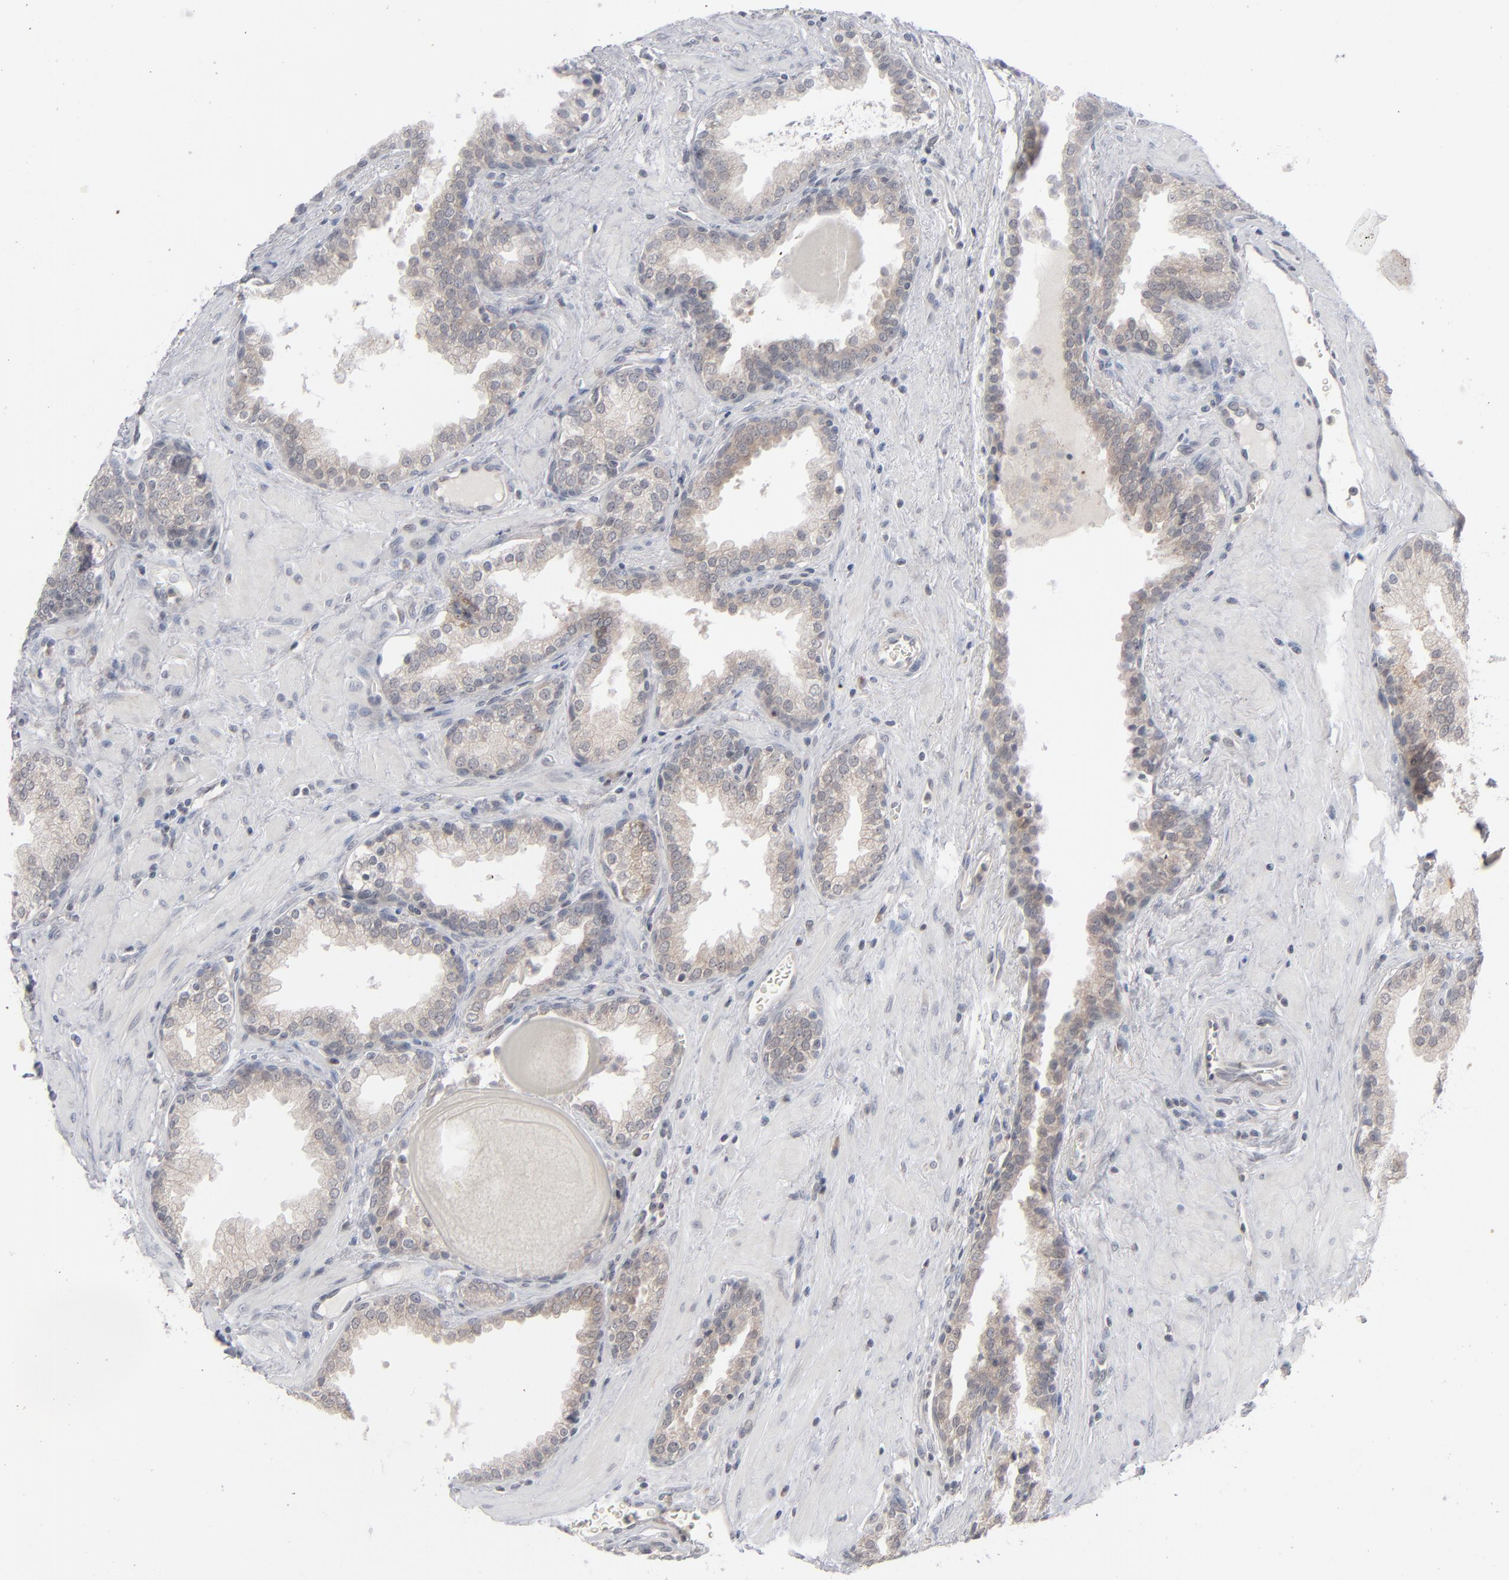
{"staining": {"intensity": "weak", "quantity": ">75%", "location": "cytoplasmic/membranous"}, "tissue": "prostate", "cell_type": "Glandular cells", "image_type": "normal", "snomed": [{"axis": "morphology", "description": "Normal tissue, NOS"}, {"axis": "topography", "description": "Prostate"}], "caption": "Protein expression analysis of normal prostate exhibits weak cytoplasmic/membranous staining in approximately >75% of glandular cells.", "gene": "POF1B", "patient": {"sex": "male", "age": 51}}